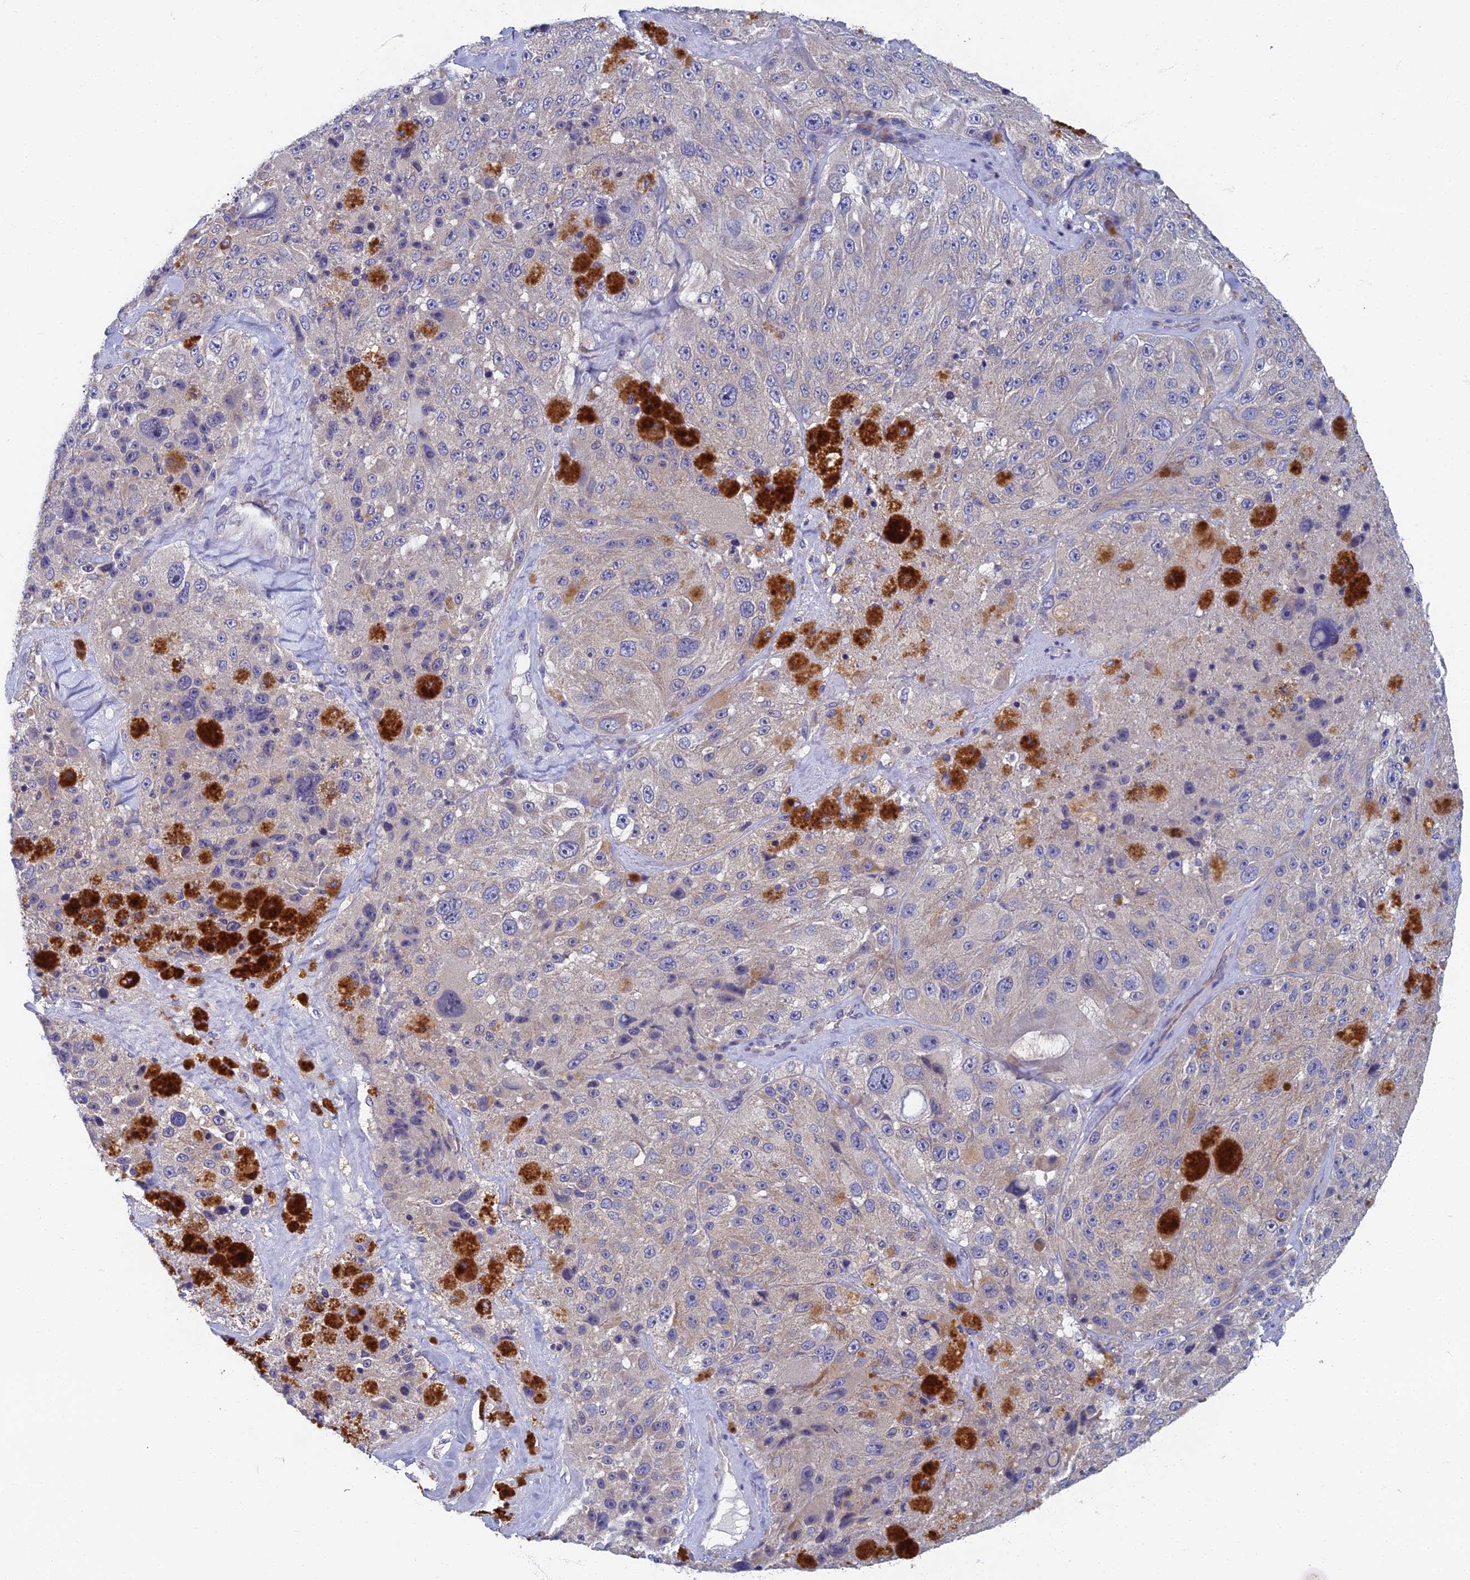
{"staining": {"intensity": "negative", "quantity": "none", "location": "none"}, "tissue": "melanoma", "cell_type": "Tumor cells", "image_type": "cancer", "snomed": [{"axis": "morphology", "description": "Malignant melanoma, Metastatic site"}, {"axis": "topography", "description": "Lymph node"}], "caption": "Human malignant melanoma (metastatic site) stained for a protein using immunohistochemistry (IHC) reveals no staining in tumor cells.", "gene": "SPIN4", "patient": {"sex": "male", "age": 62}}